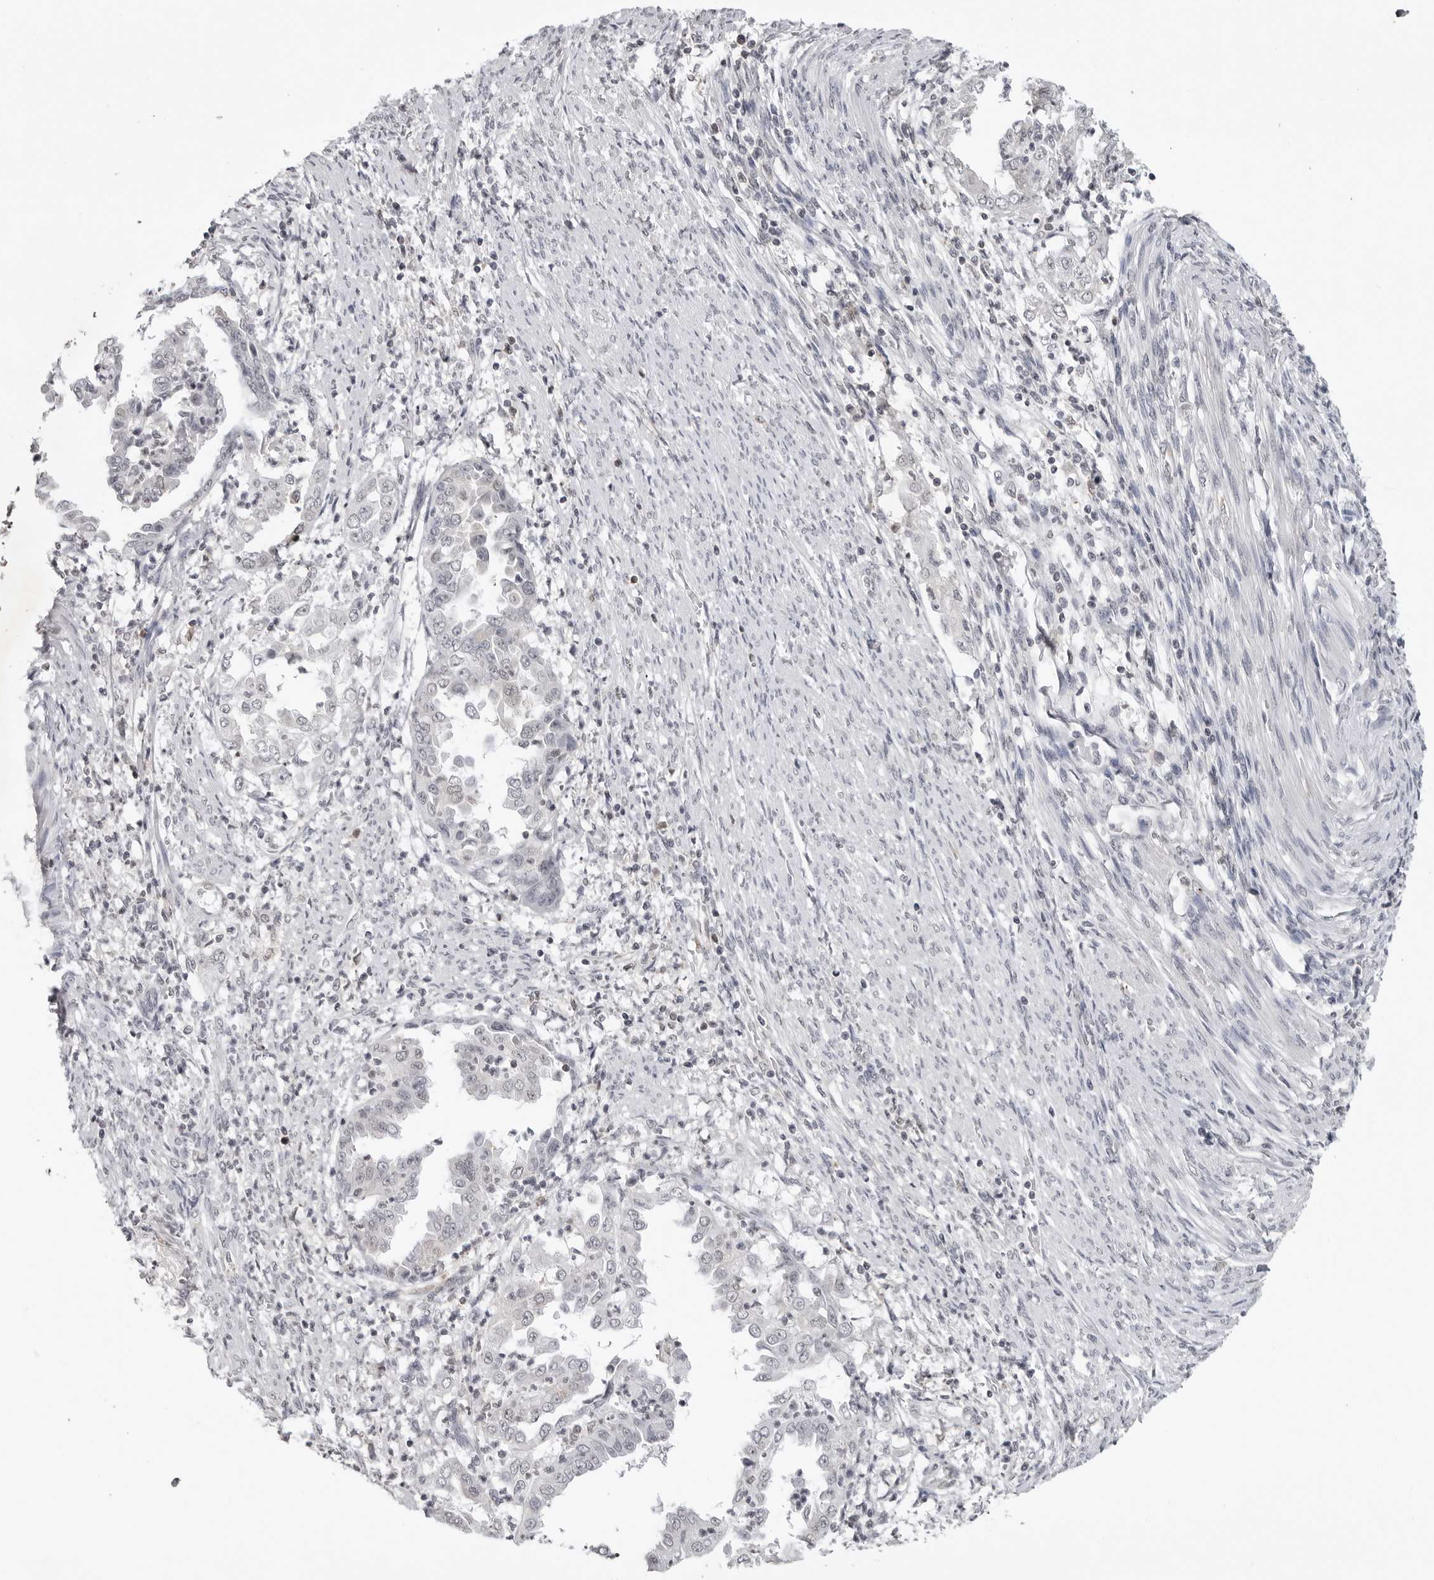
{"staining": {"intensity": "negative", "quantity": "none", "location": "none"}, "tissue": "endometrial cancer", "cell_type": "Tumor cells", "image_type": "cancer", "snomed": [{"axis": "morphology", "description": "Adenocarcinoma, NOS"}, {"axis": "topography", "description": "Endometrium"}], "caption": "Immunohistochemistry (IHC) image of human adenocarcinoma (endometrial) stained for a protein (brown), which shows no positivity in tumor cells. (DAB (3,3'-diaminobenzidine) immunohistochemistry (IHC) visualized using brightfield microscopy, high magnification).", "gene": "RRM1", "patient": {"sex": "female", "age": 85}}